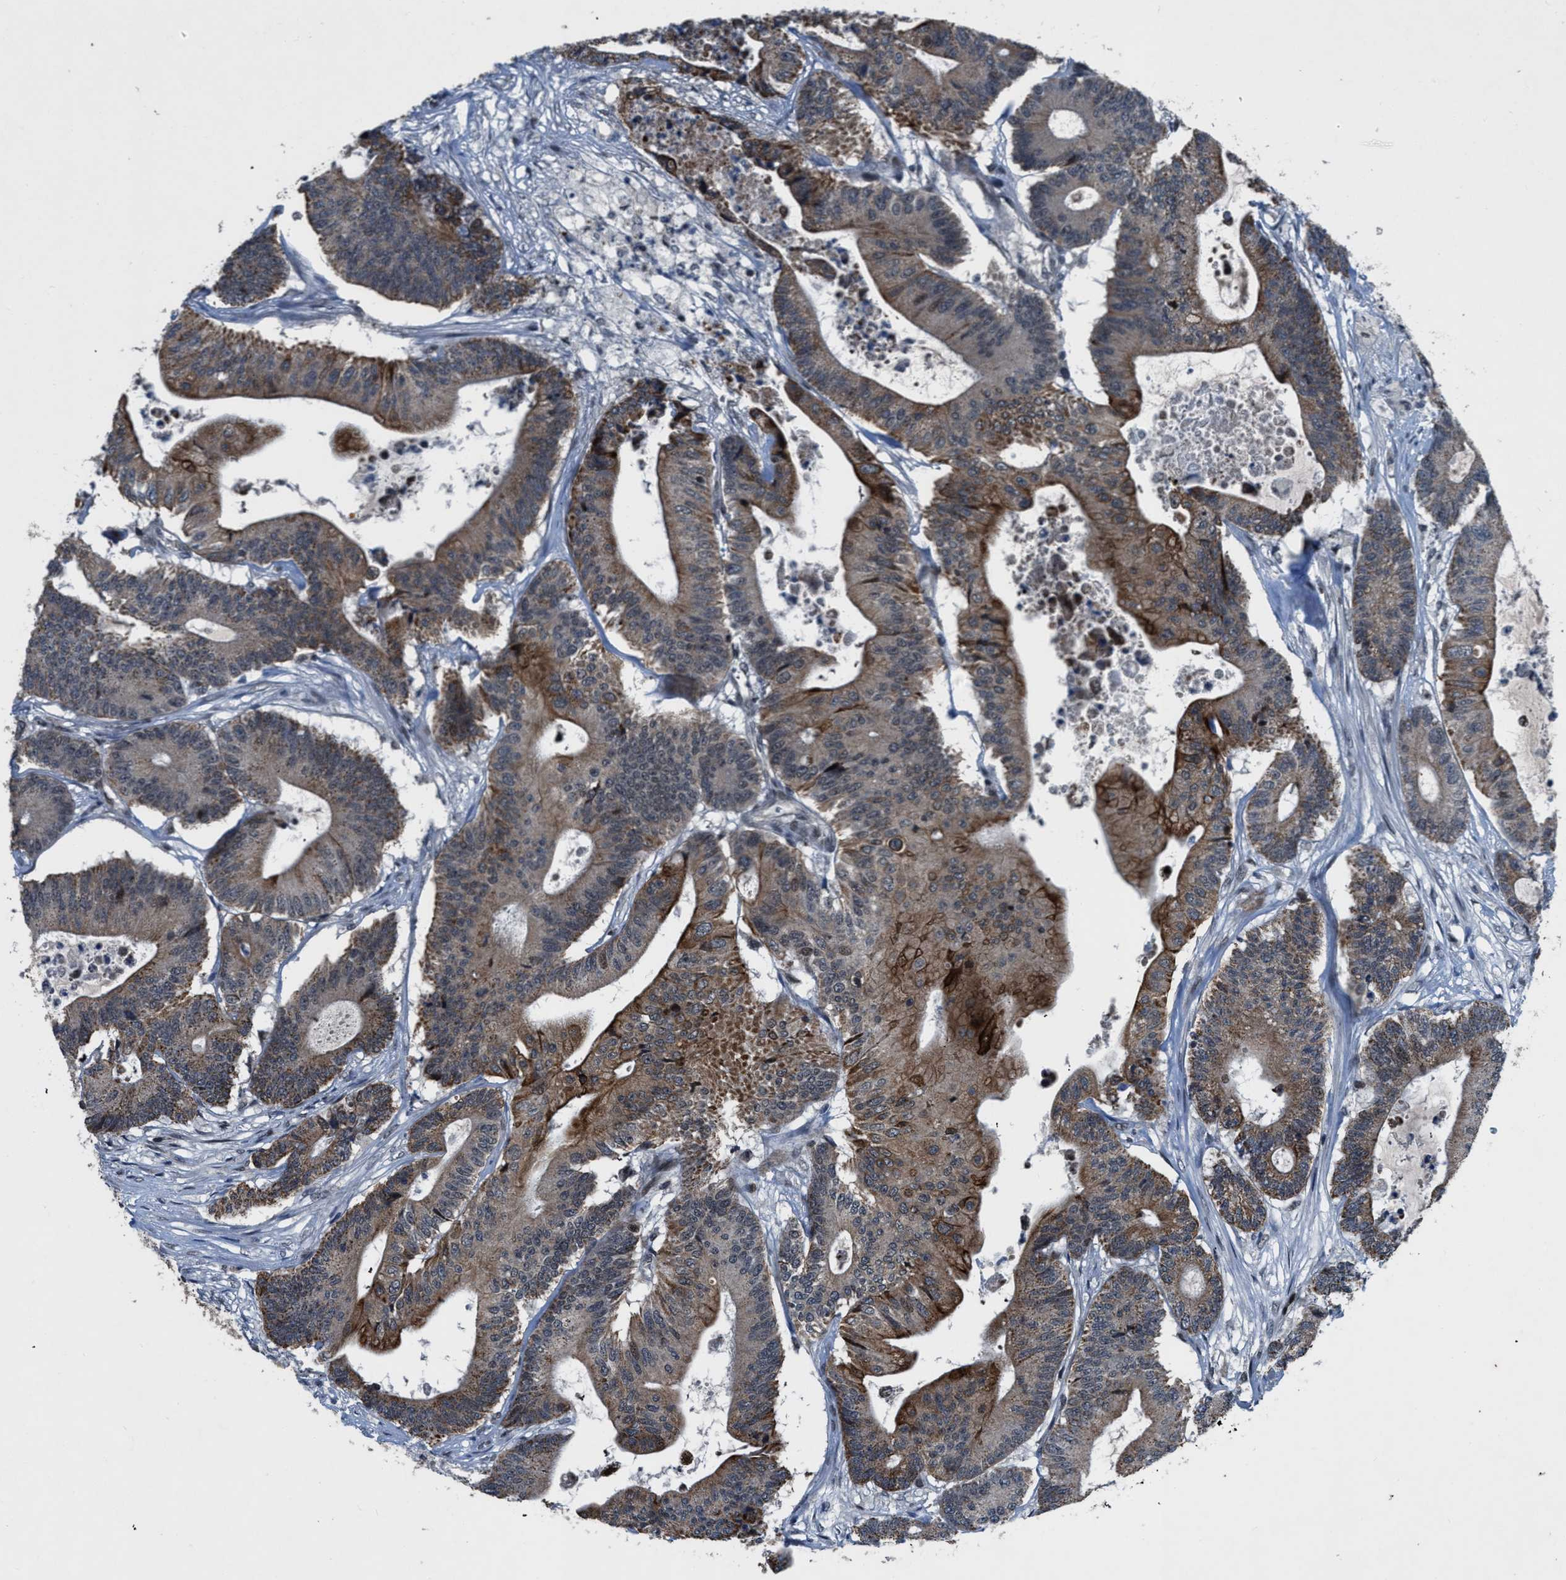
{"staining": {"intensity": "moderate", "quantity": "<25%", "location": "cytoplasmic/membranous"}, "tissue": "colorectal cancer", "cell_type": "Tumor cells", "image_type": "cancer", "snomed": [{"axis": "morphology", "description": "Adenocarcinoma, NOS"}, {"axis": "topography", "description": "Colon"}], "caption": "Adenocarcinoma (colorectal) stained with a protein marker displays moderate staining in tumor cells.", "gene": "ZNHIT1", "patient": {"sex": "female", "age": 84}}